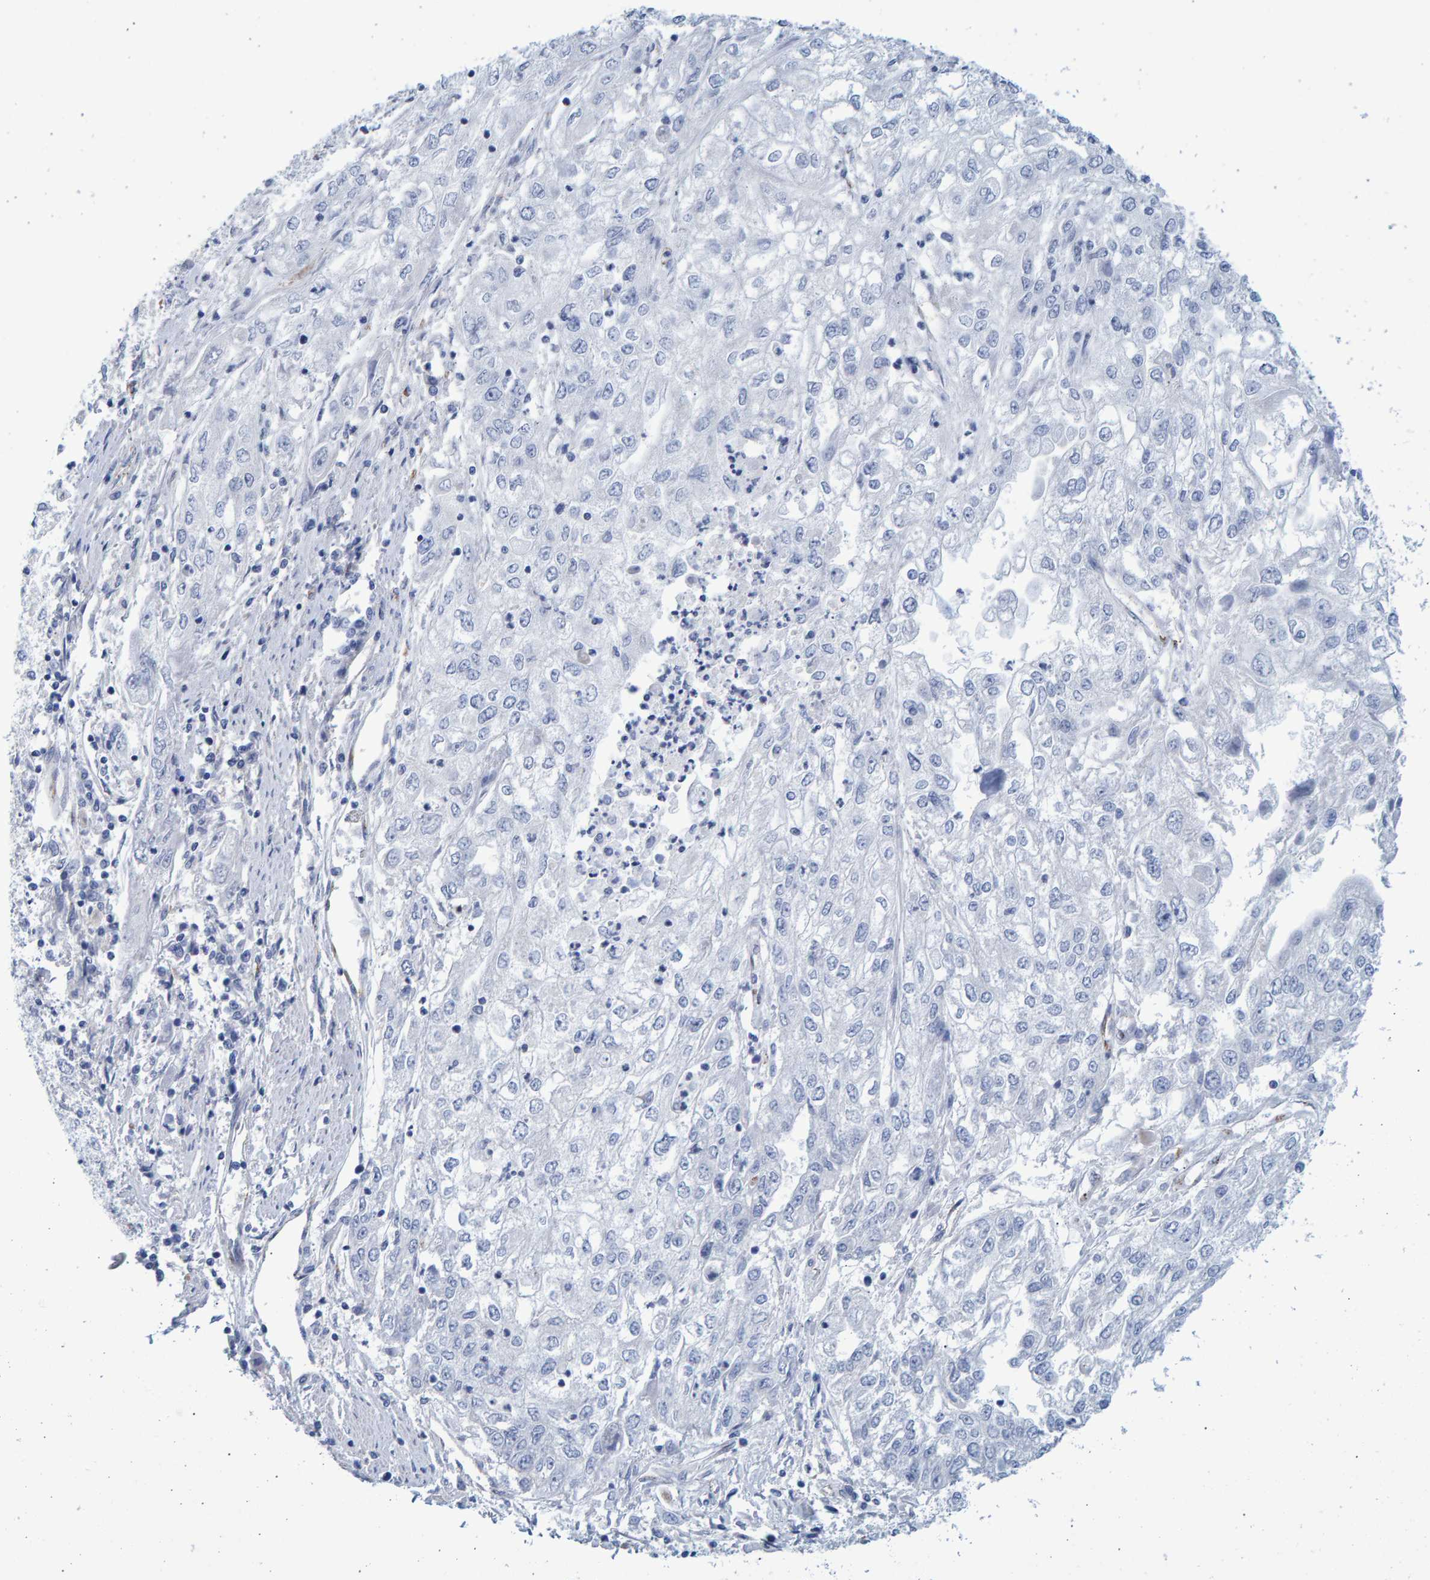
{"staining": {"intensity": "negative", "quantity": "none", "location": "none"}, "tissue": "endometrial cancer", "cell_type": "Tumor cells", "image_type": "cancer", "snomed": [{"axis": "morphology", "description": "Adenocarcinoma, NOS"}, {"axis": "topography", "description": "Endometrium"}], "caption": "DAB (3,3'-diaminobenzidine) immunohistochemical staining of human endometrial adenocarcinoma shows no significant expression in tumor cells.", "gene": "SLC34A3", "patient": {"sex": "female", "age": 49}}